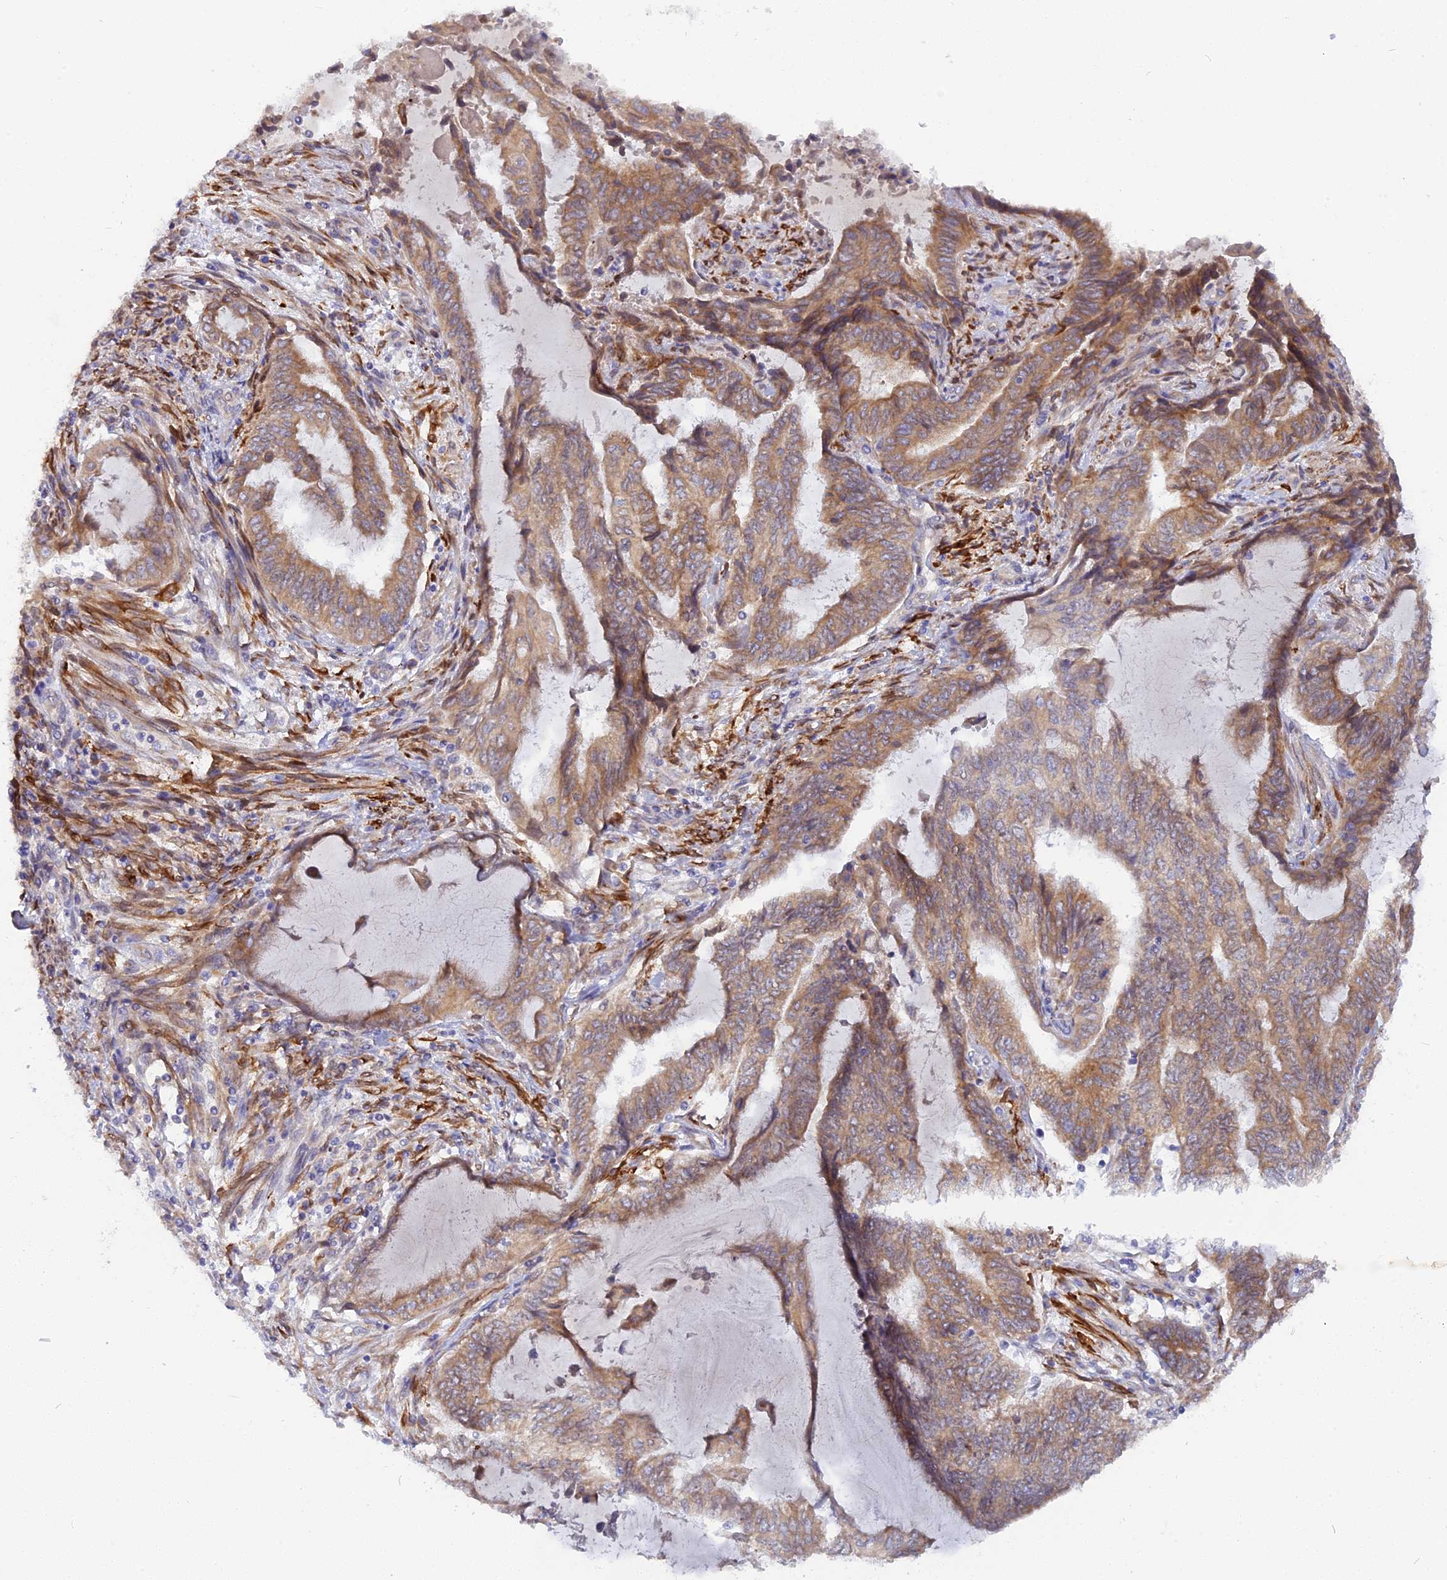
{"staining": {"intensity": "moderate", "quantity": ">75%", "location": "cytoplasmic/membranous"}, "tissue": "endometrial cancer", "cell_type": "Tumor cells", "image_type": "cancer", "snomed": [{"axis": "morphology", "description": "Adenocarcinoma, NOS"}, {"axis": "topography", "description": "Uterus"}, {"axis": "topography", "description": "Endometrium"}], "caption": "DAB (3,3'-diaminobenzidine) immunohistochemical staining of adenocarcinoma (endometrial) reveals moderate cytoplasmic/membranous protein expression in approximately >75% of tumor cells.", "gene": "TLCD1", "patient": {"sex": "female", "age": 70}}